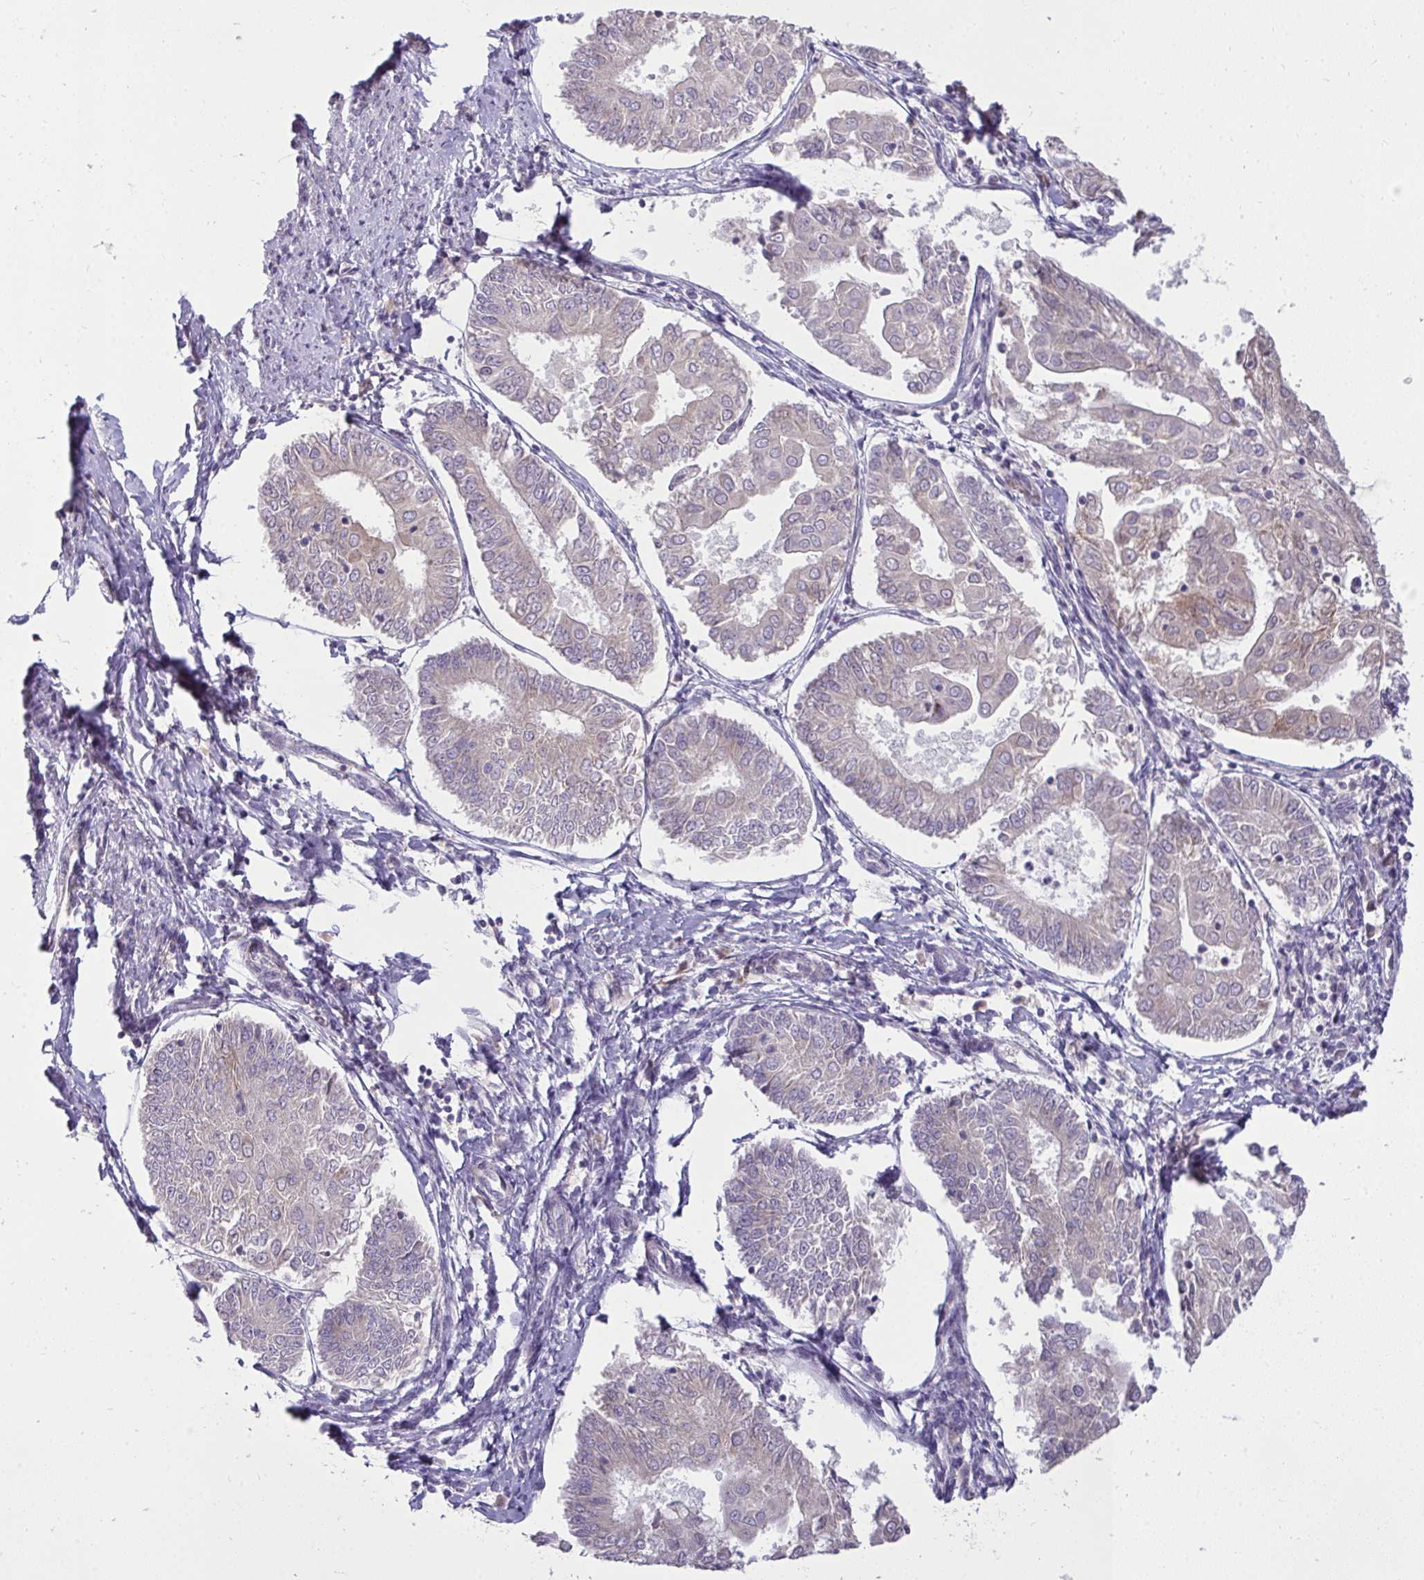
{"staining": {"intensity": "negative", "quantity": "none", "location": "none"}, "tissue": "endometrial cancer", "cell_type": "Tumor cells", "image_type": "cancer", "snomed": [{"axis": "morphology", "description": "Adenocarcinoma, NOS"}, {"axis": "topography", "description": "Endometrium"}], "caption": "This is an IHC histopathology image of endometrial adenocarcinoma. There is no positivity in tumor cells.", "gene": "SH2D1B", "patient": {"sex": "female", "age": 68}}